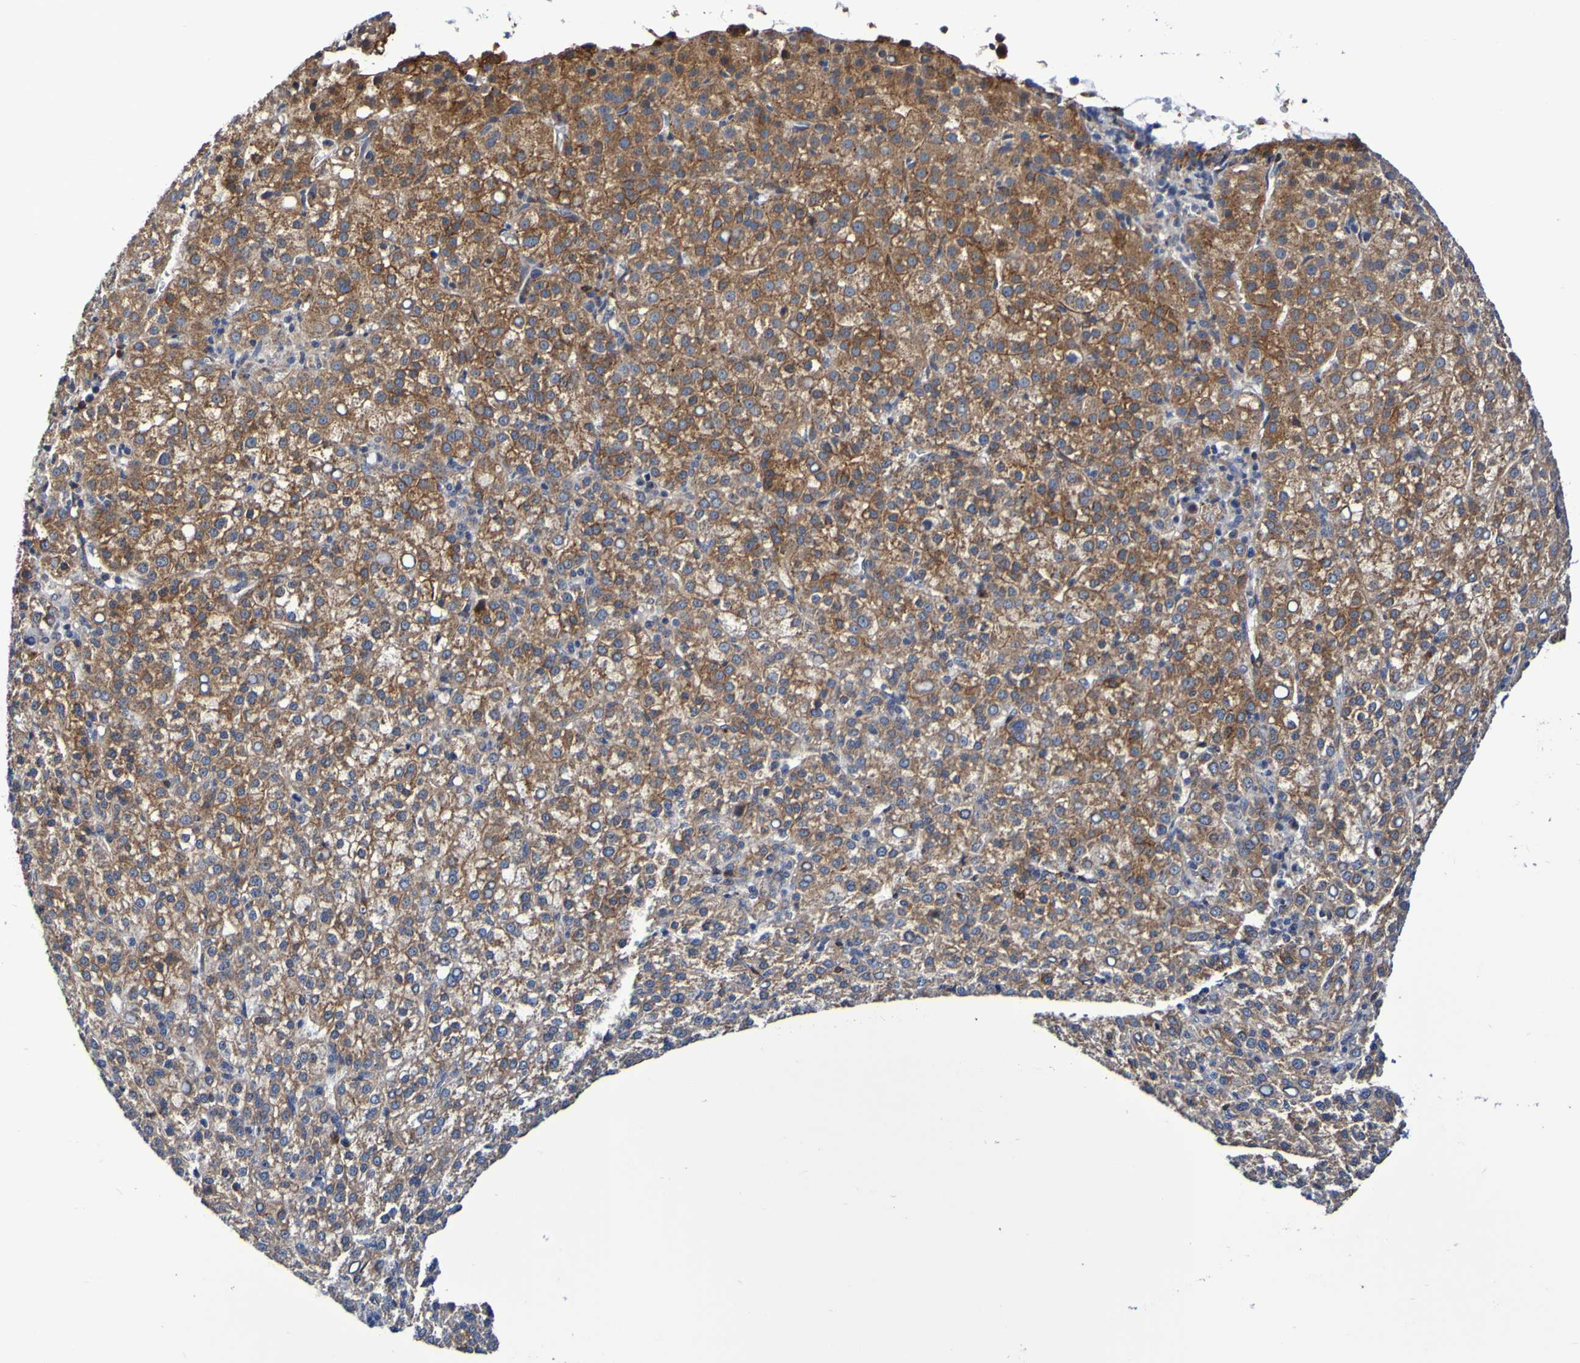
{"staining": {"intensity": "moderate", "quantity": ">75%", "location": "cytoplasmic/membranous"}, "tissue": "liver cancer", "cell_type": "Tumor cells", "image_type": "cancer", "snomed": [{"axis": "morphology", "description": "Carcinoma, Hepatocellular, NOS"}, {"axis": "topography", "description": "Liver"}], "caption": "Protein expression analysis of human liver hepatocellular carcinoma reveals moderate cytoplasmic/membranous positivity in approximately >75% of tumor cells.", "gene": "GJB1", "patient": {"sex": "female", "age": 58}}